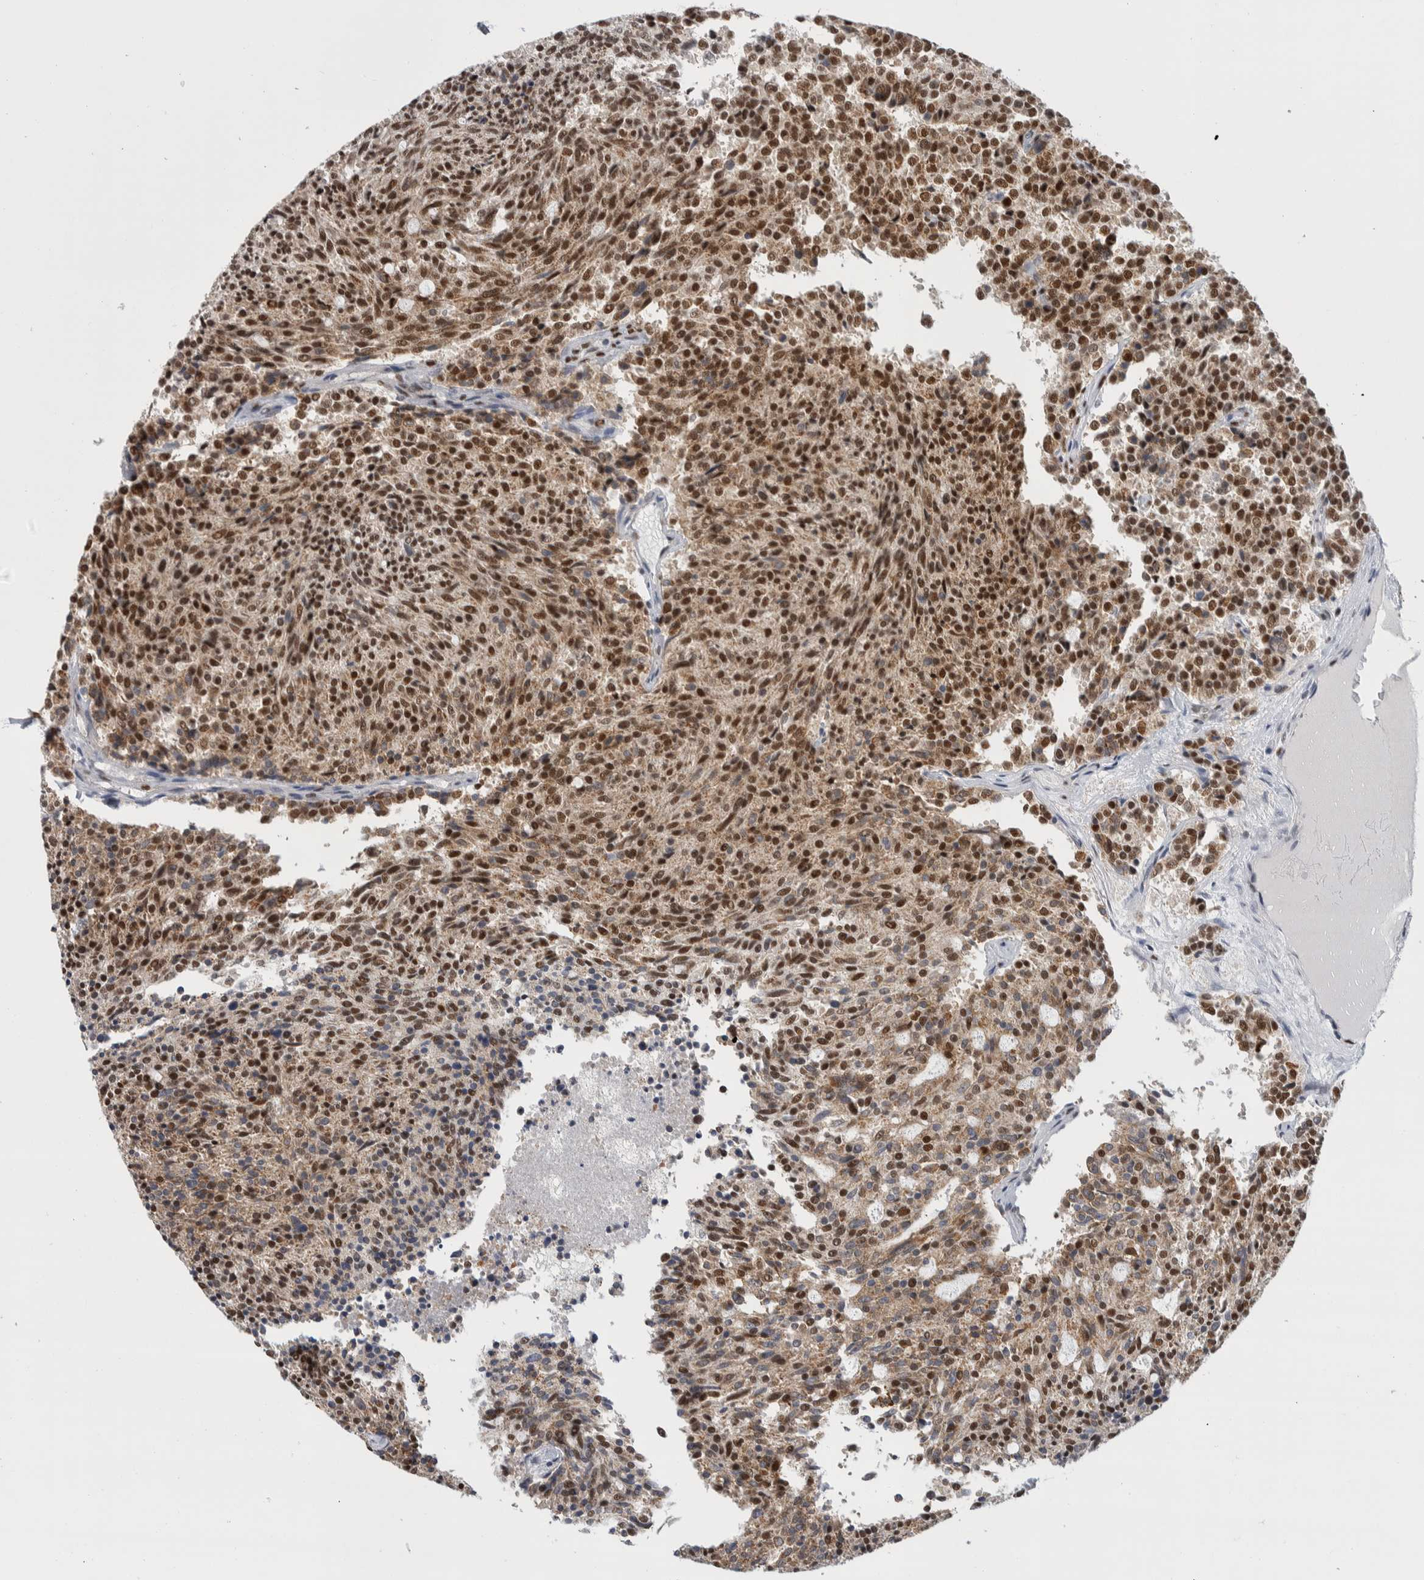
{"staining": {"intensity": "strong", "quantity": "25%-75%", "location": "cytoplasmic/membranous,nuclear"}, "tissue": "carcinoid", "cell_type": "Tumor cells", "image_type": "cancer", "snomed": [{"axis": "morphology", "description": "Carcinoid, malignant, NOS"}, {"axis": "topography", "description": "Pancreas"}], "caption": "This is a histology image of immunohistochemistry (IHC) staining of carcinoid, which shows strong expression in the cytoplasmic/membranous and nuclear of tumor cells.", "gene": "HEXIM2", "patient": {"sex": "female", "age": 54}}